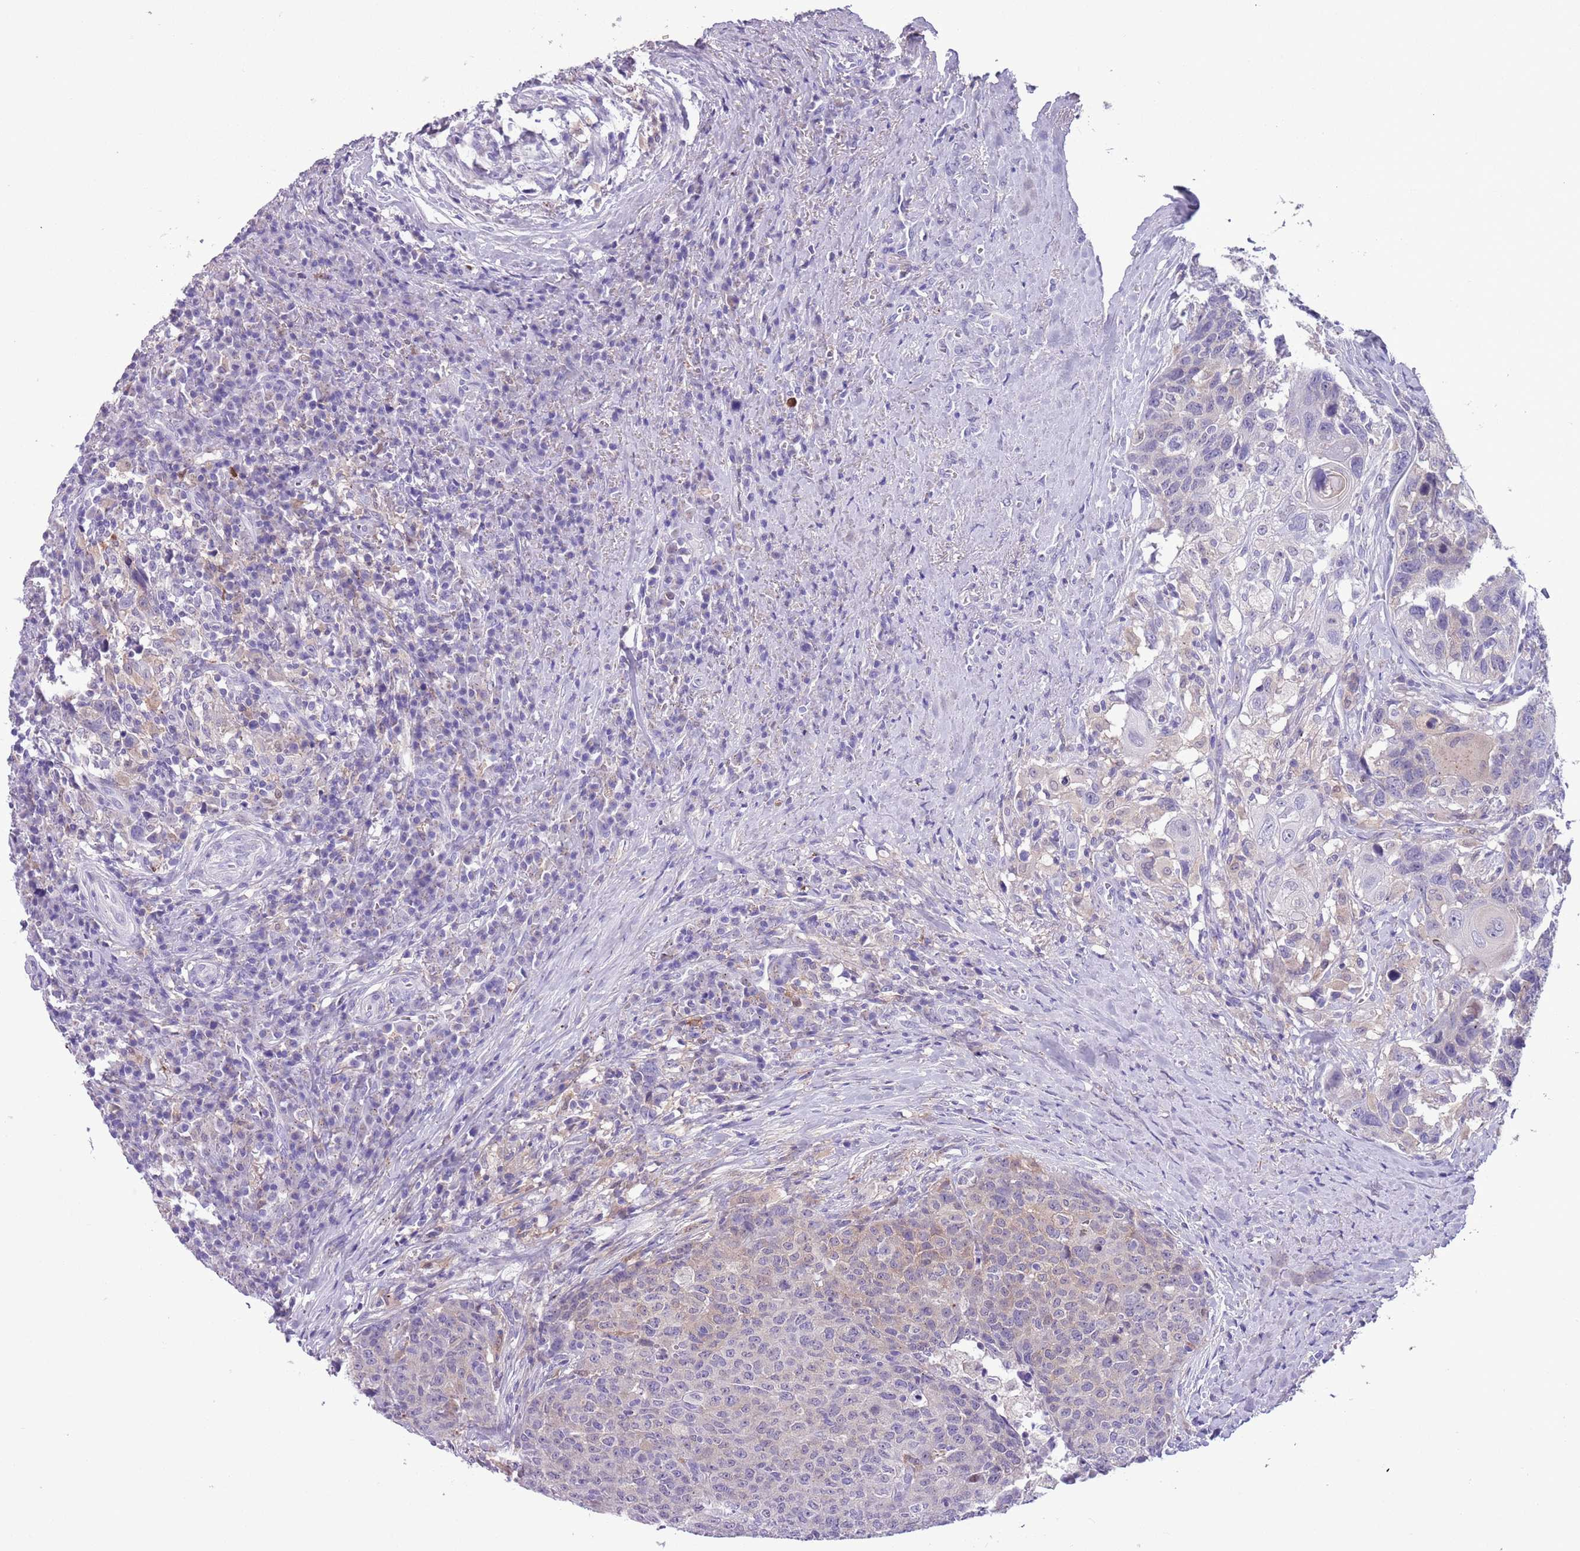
{"staining": {"intensity": "weak", "quantity": "25%-75%", "location": "cytoplasmic/membranous"}, "tissue": "head and neck cancer", "cell_type": "Tumor cells", "image_type": "cancer", "snomed": [{"axis": "morphology", "description": "Squamous cell carcinoma, NOS"}, {"axis": "topography", "description": "Head-Neck"}], "caption": "Head and neck squamous cell carcinoma tissue shows weak cytoplasmic/membranous staining in approximately 25%-75% of tumor cells, visualized by immunohistochemistry.", "gene": "PFKFB2", "patient": {"sex": "male", "age": 66}}